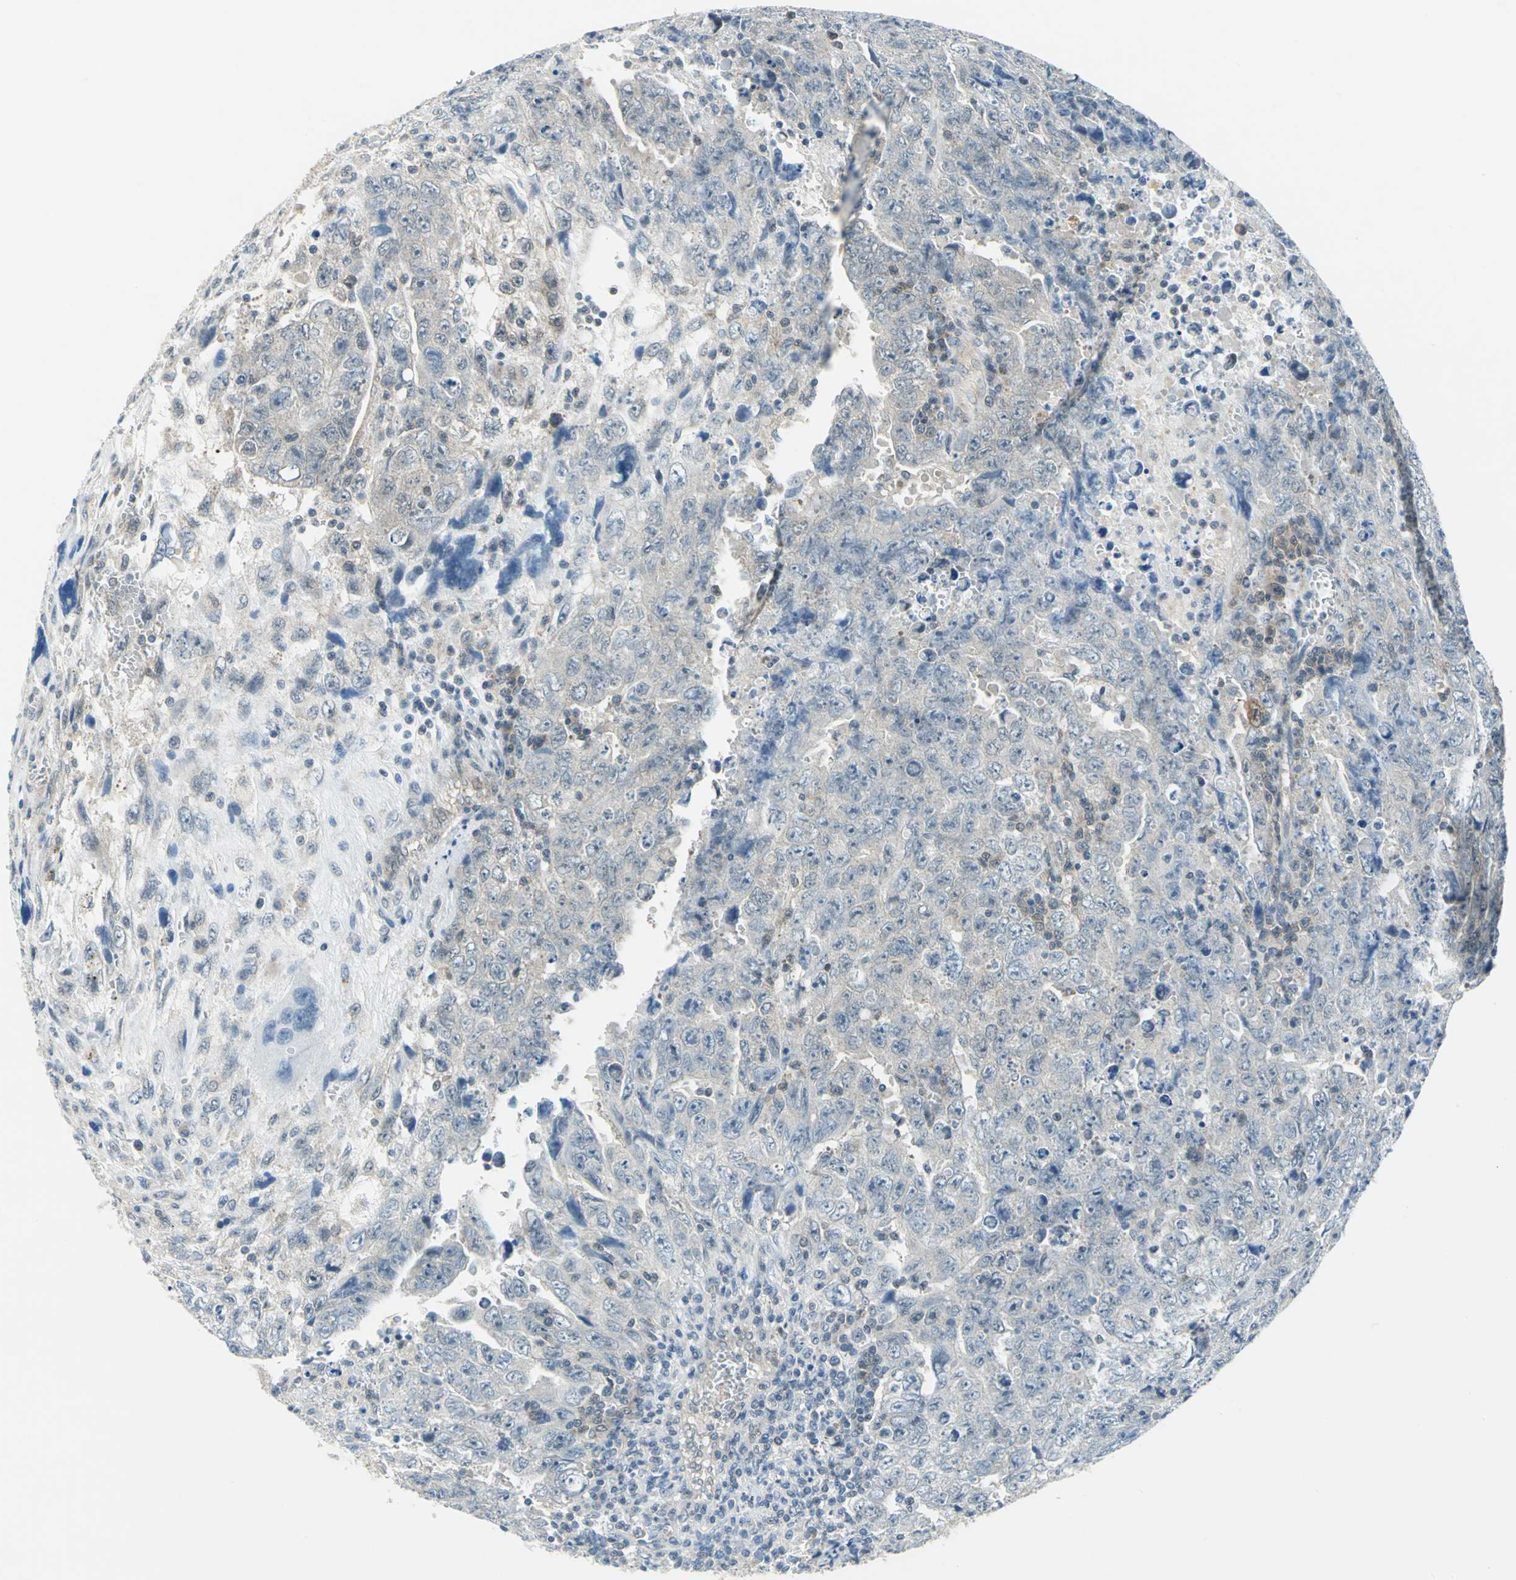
{"staining": {"intensity": "negative", "quantity": "none", "location": "none"}, "tissue": "testis cancer", "cell_type": "Tumor cells", "image_type": "cancer", "snomed": [{"axis": "morphology", "description": "Carcinoma, Embryonal, NOS"}, {"axis": "topography", "description": "Testis"}], "caption": "Immunohistochemistry of human embryonal carcinoma (testis) demonstrates no positivity in tumor cells.", "gene": "PIN1", "patient": {"sex": "male", "age": 28}}